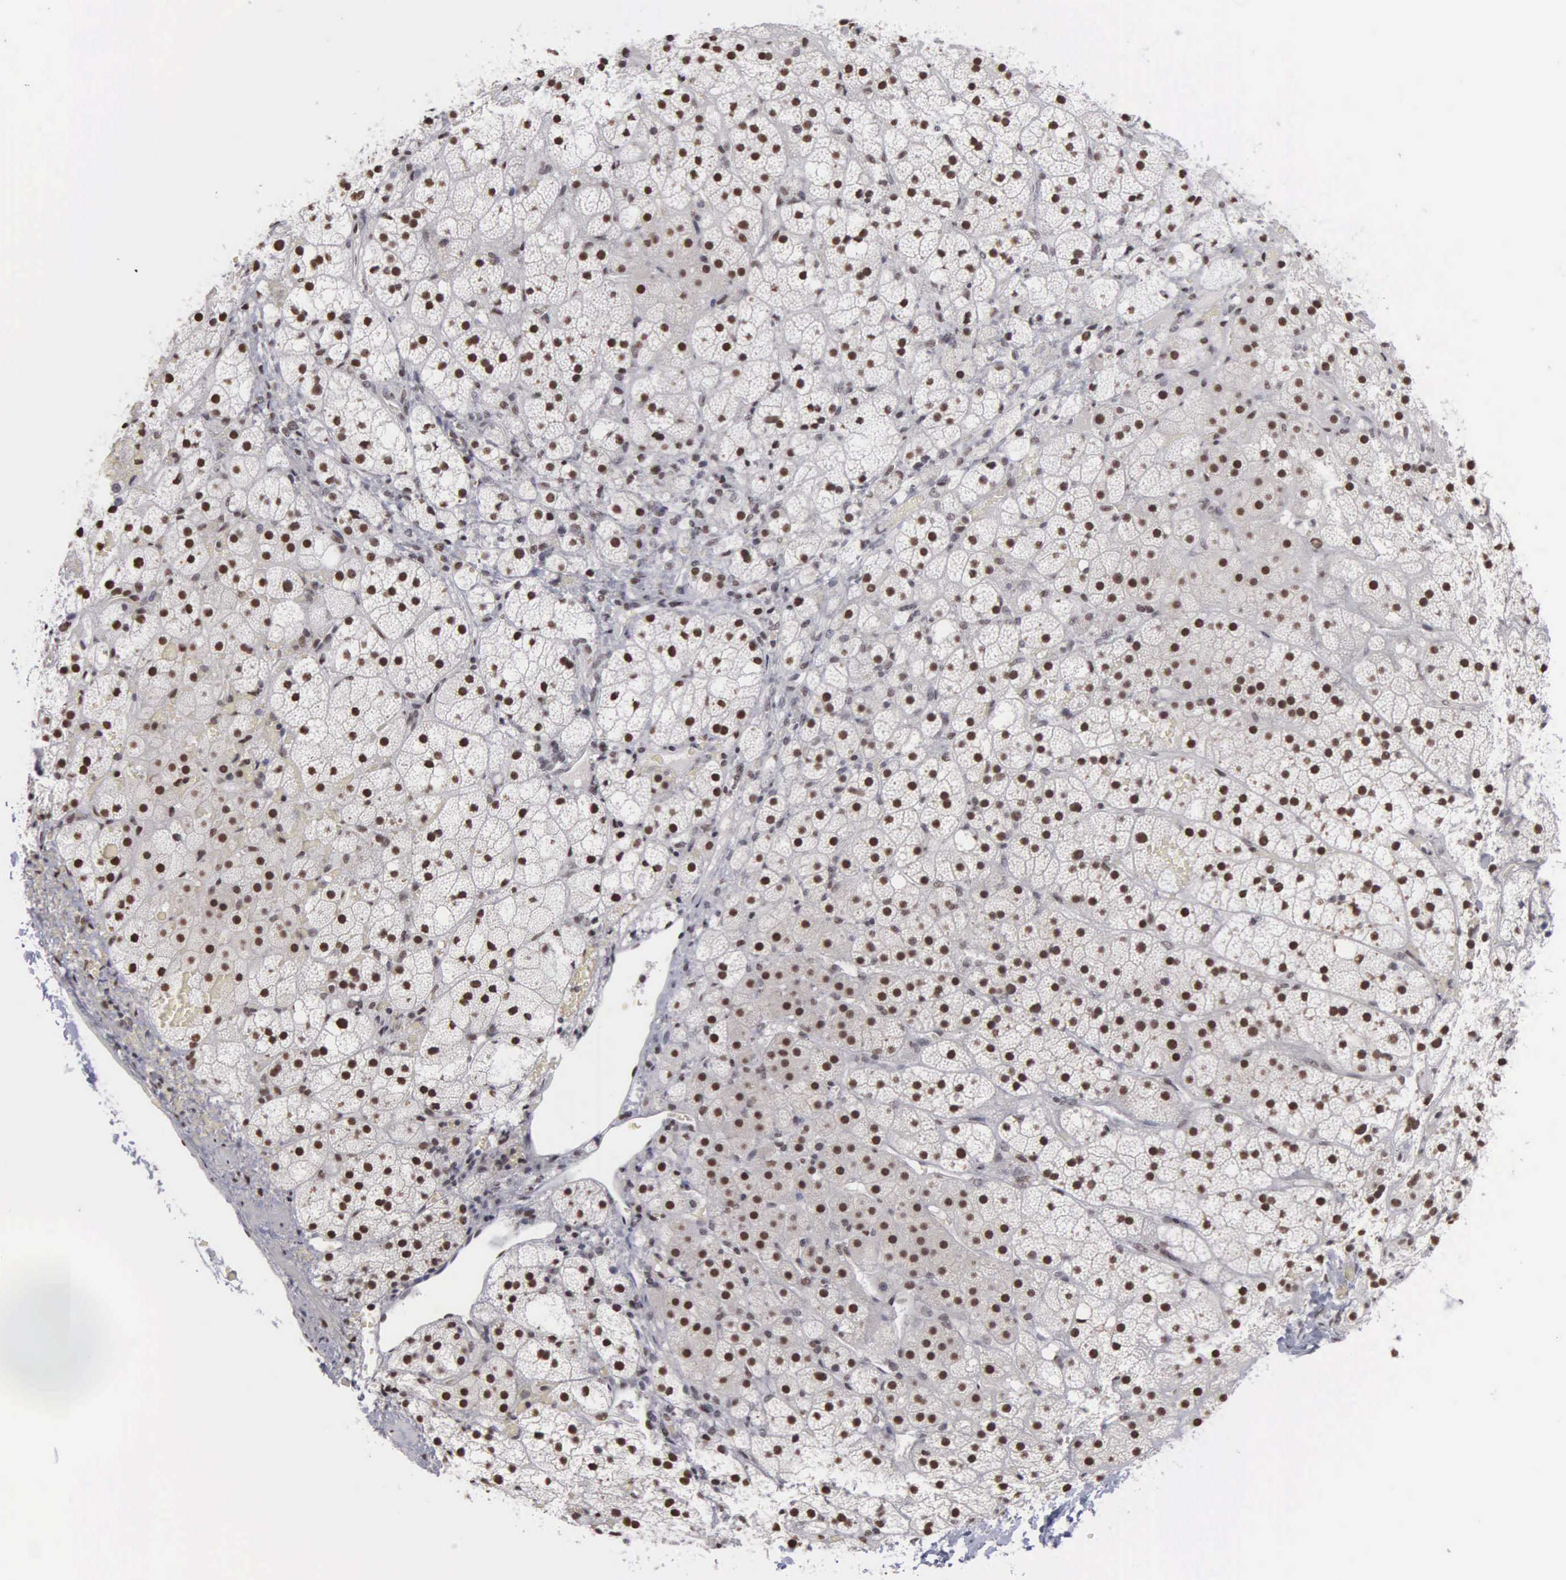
{"staining": {"intensity": "strong", "quantity": ">75%", "location": "nuclear"}, "tissue": "adrenal gland", "cell_type": "Glandular cells", "image_type": "normal", "snomed": [{"axis": "morphology", "description": "Normal tissue, NOS"}, {"axis": "topography", "description": "Adrenal gland"}], "caption": "Approximately >75% of glandular cells in unremarkable human adrenal gland exhibit strong nuclear protein positivity as visualized by brown immunohistochemical staining.", "gene": "KIAA0586", "patient": {"sex": "male", "age": 53}}